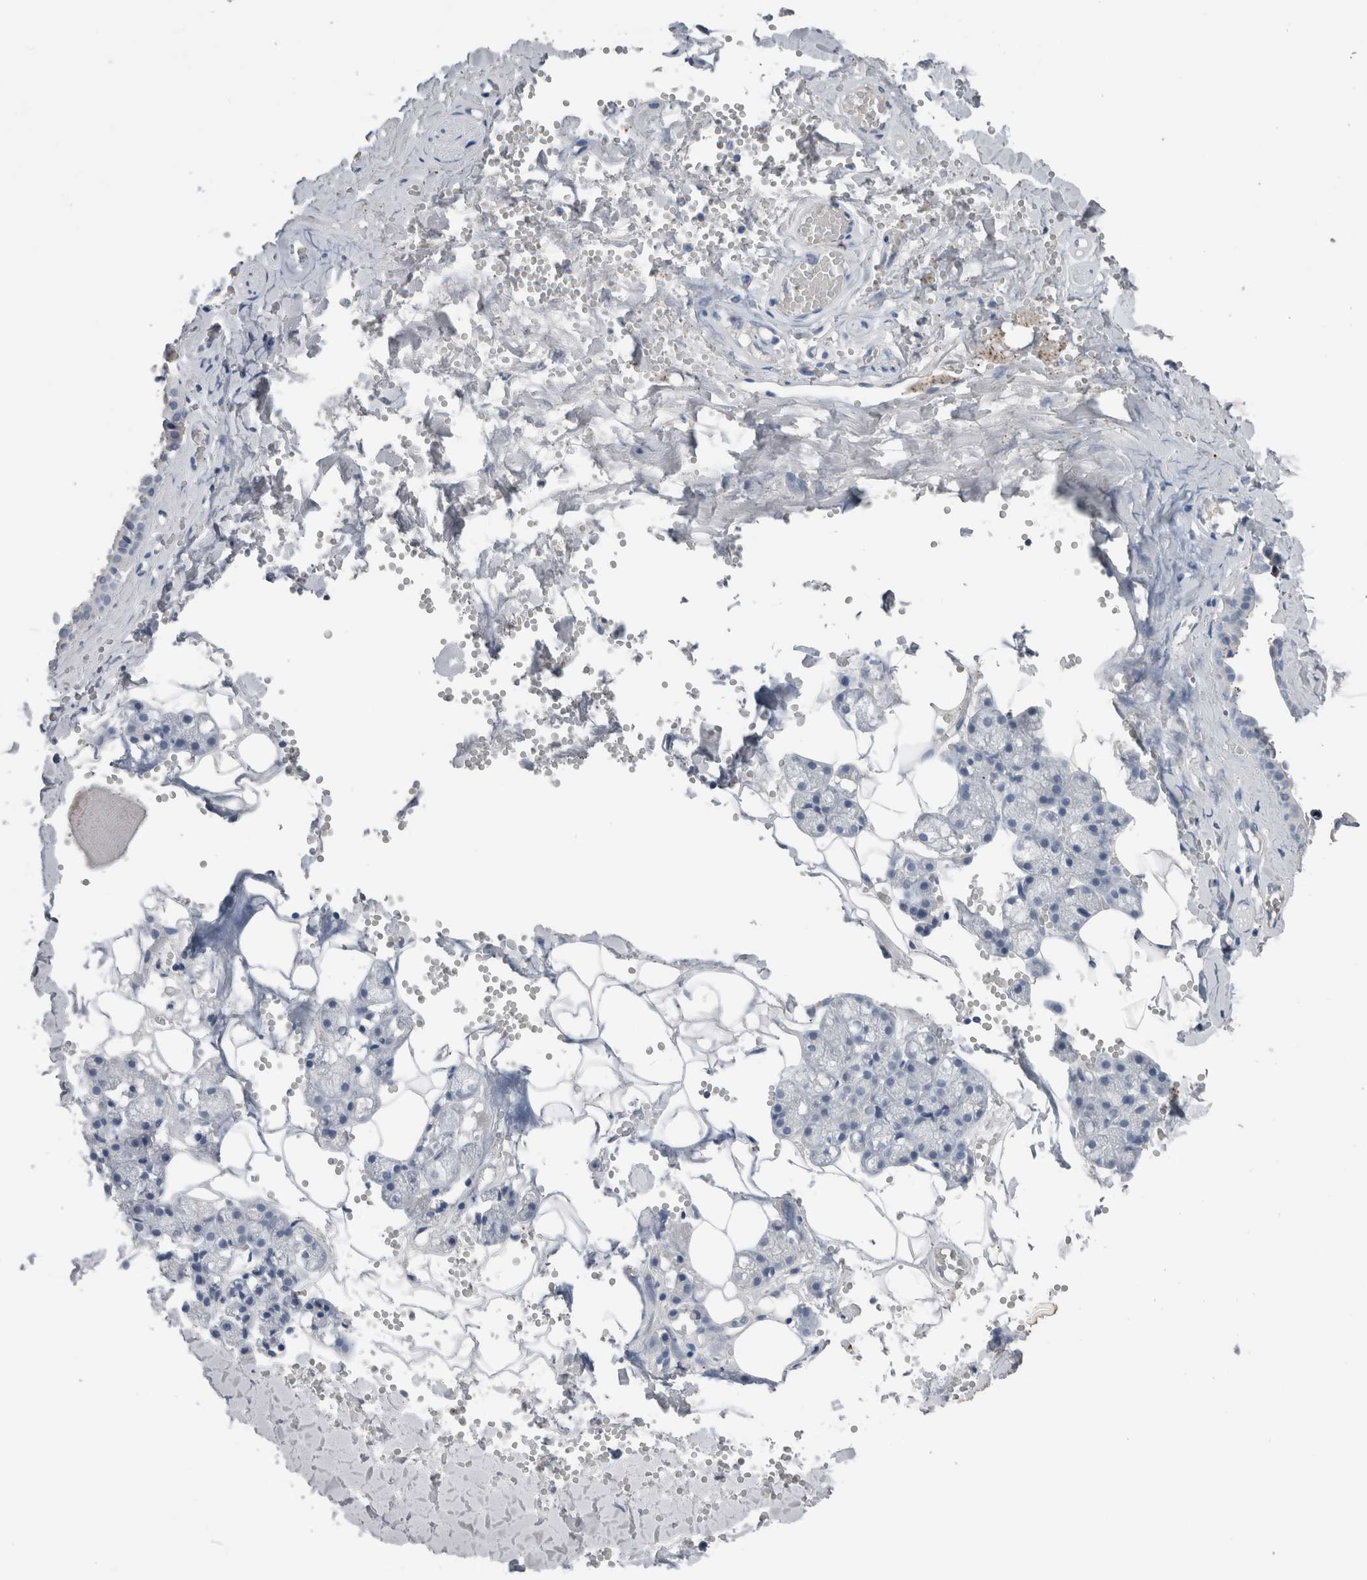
{"staining": {"intensity": "negative", "quantity": "none", "location": "none"}, "tissue": "salivary gland", "cell_type": "Glandular cells", "image_type": "normal", "snomed": [{"axis": "morphology", "description": "Normal tissue, NOS"}, {"axis": "topography", "description": "Salivary gland"}], "caption": "High magnification brightfield microscopy of benign salivary gland stained with DAB (3,3'-diaminobenzidine) (brown) and counterstained with hematoxylin (blue): glandular cells show no significant expression. (Brightfield microscopy of DAB immunohistochemistry (IHC) at high magnification).", "gene": "CRNN", "patient": {"sex": "male", "age": 62}}